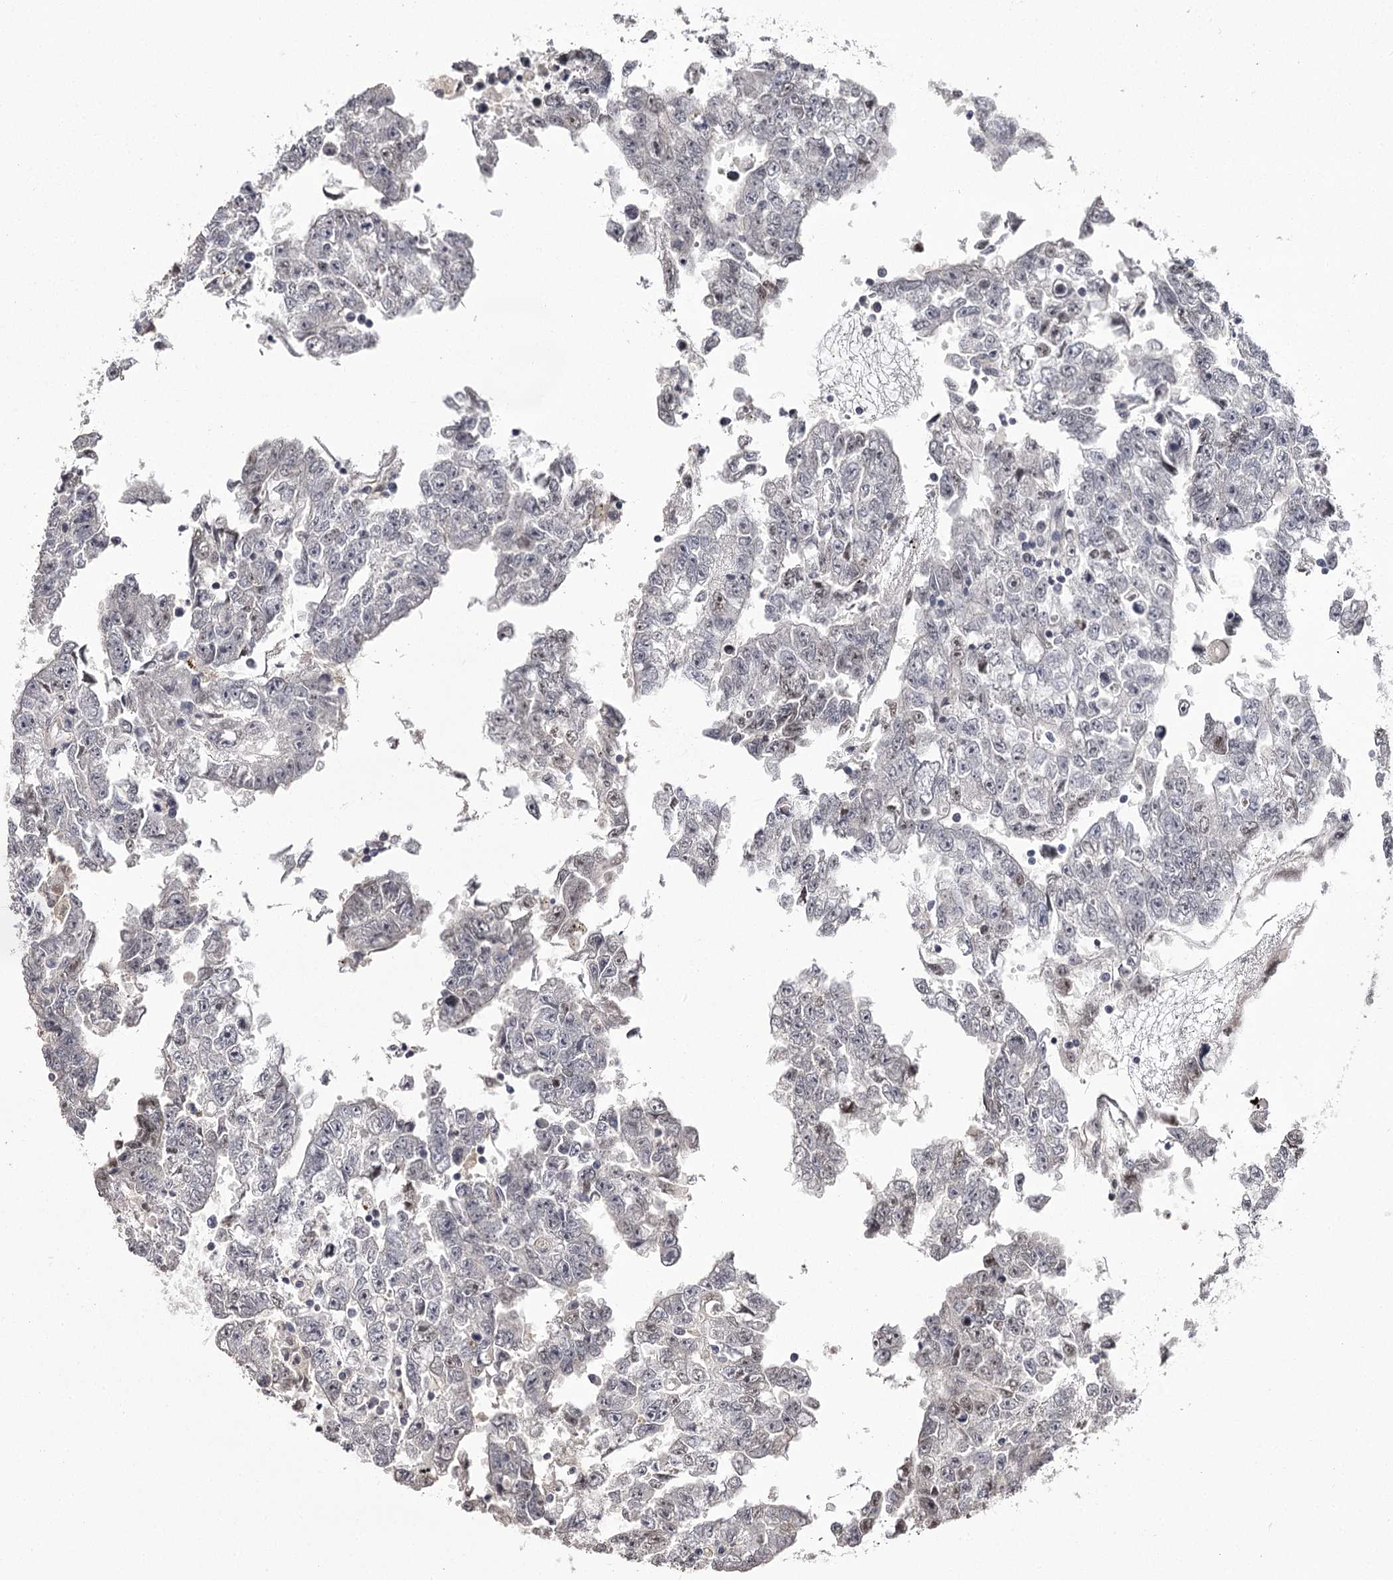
{"staining": {"intensity": "negative", "quantity": "none", "location": "none"}, "tissue": "testis cancer", "cell_type": "Tumor cells", "image_type": "cancer", "snomed": [{"axis": "morphology", "description": "Carcinoma, Embryonal, NOS"}, {"axis": "topography", "description": "Testis"}], "caption": "Tumor cells show no significant protein staining in testis cancer.", "gene": "SLC32A1", "patient": {"sex": "male", "age": 25}}